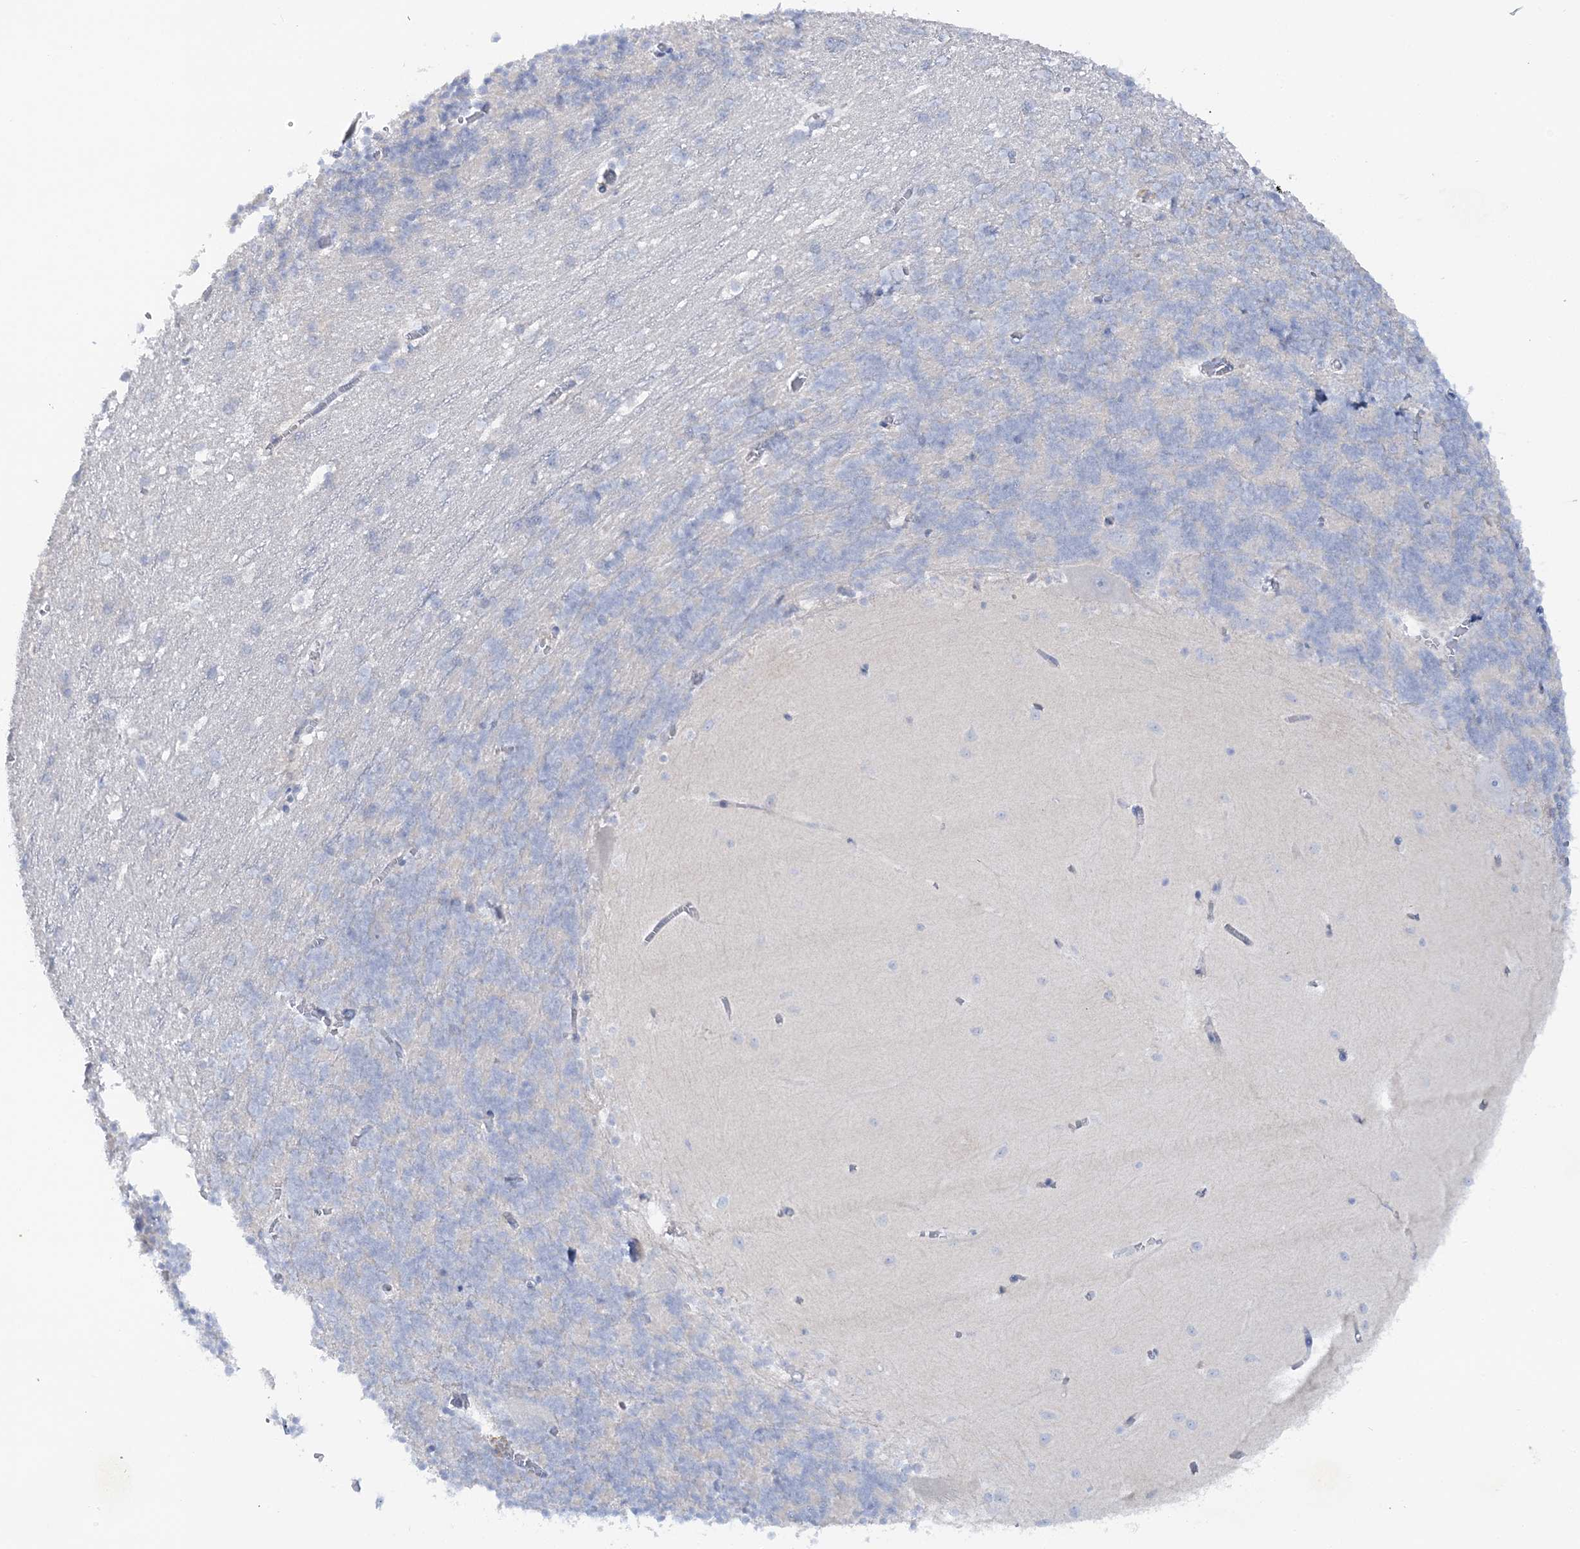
{"staining": {"intensity": "negative", "quantity": "none", "location": "none"}, "tissue": "cerebellum", "cell_type": "Cells in granular layer", "image_type": "normal", "snomed": [{"axis": "morphology", "description": "Normal tissue, NOS"}, {"axis": "topography", "description": "Cerebellum"}], "caption": "Photomicrograph shows no protein positivity in cells in granular layer of unremarkable cerebellum.", "gene": "WDSUB1", "patient": {"sex": "male", "age": 37}}